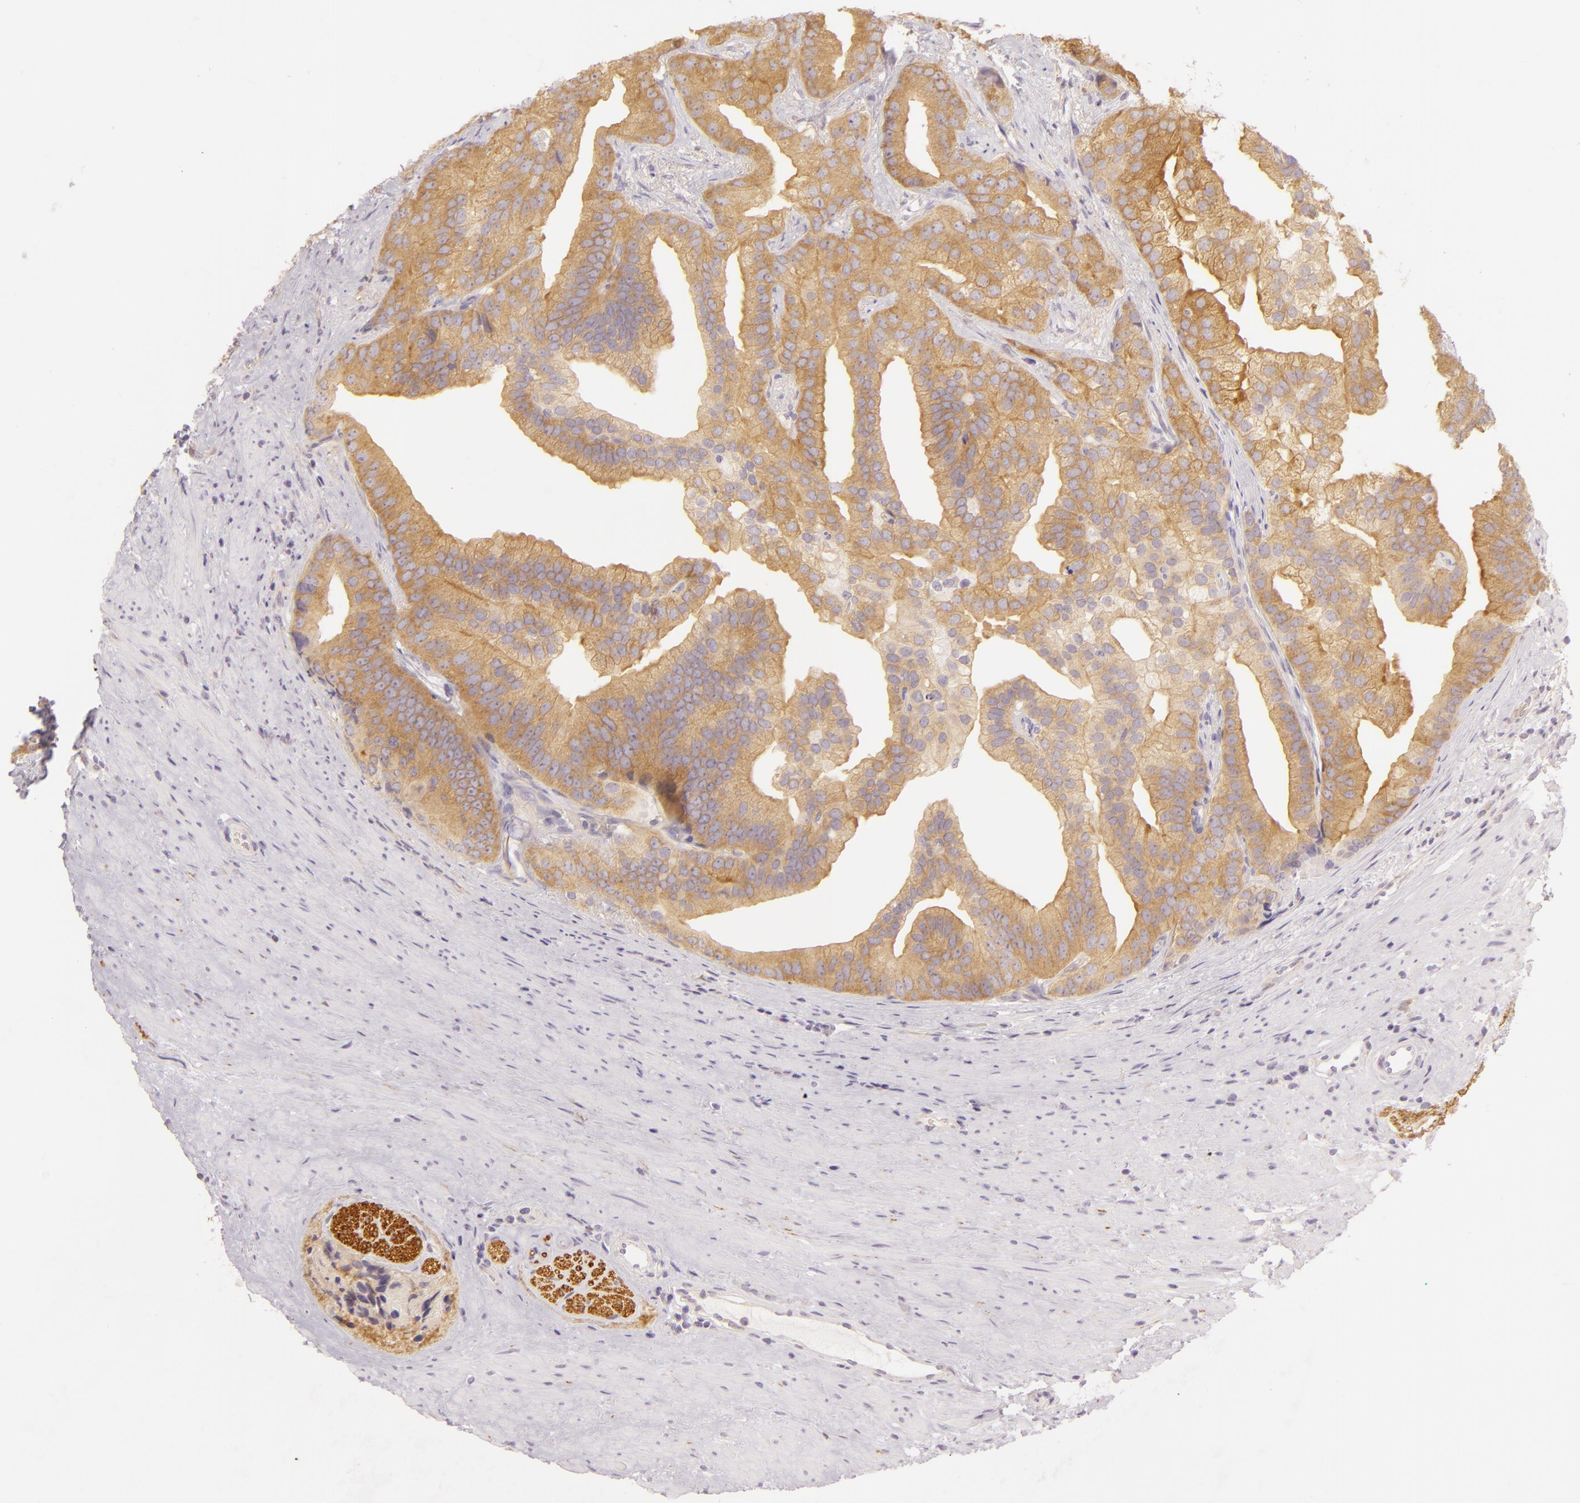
{"staining": {"intensity": "moderate", "quantity": ">75%", "location": "cytoplasmic/membranous"}, "tissue": "prostate cancer", "cell_type": "Tumor cells", "image_type": "cancer", "snomed": [{"axis": "morphology", "description": "Adenocarcinoma, Low grade"}, {"axis": "topography", "description": "Prostate"}], "caption": "Protein expression analysis of human prostate cancer (low-grade adenocarcinoma) reveals moderate cytoplasmic/membranous staining in about >75% of tumor cells. (Brightfield microscopy of DAB IHC at high magnification).", "gene": "ZC3H7B", "patient": {"sex": "male", "age": 71}}